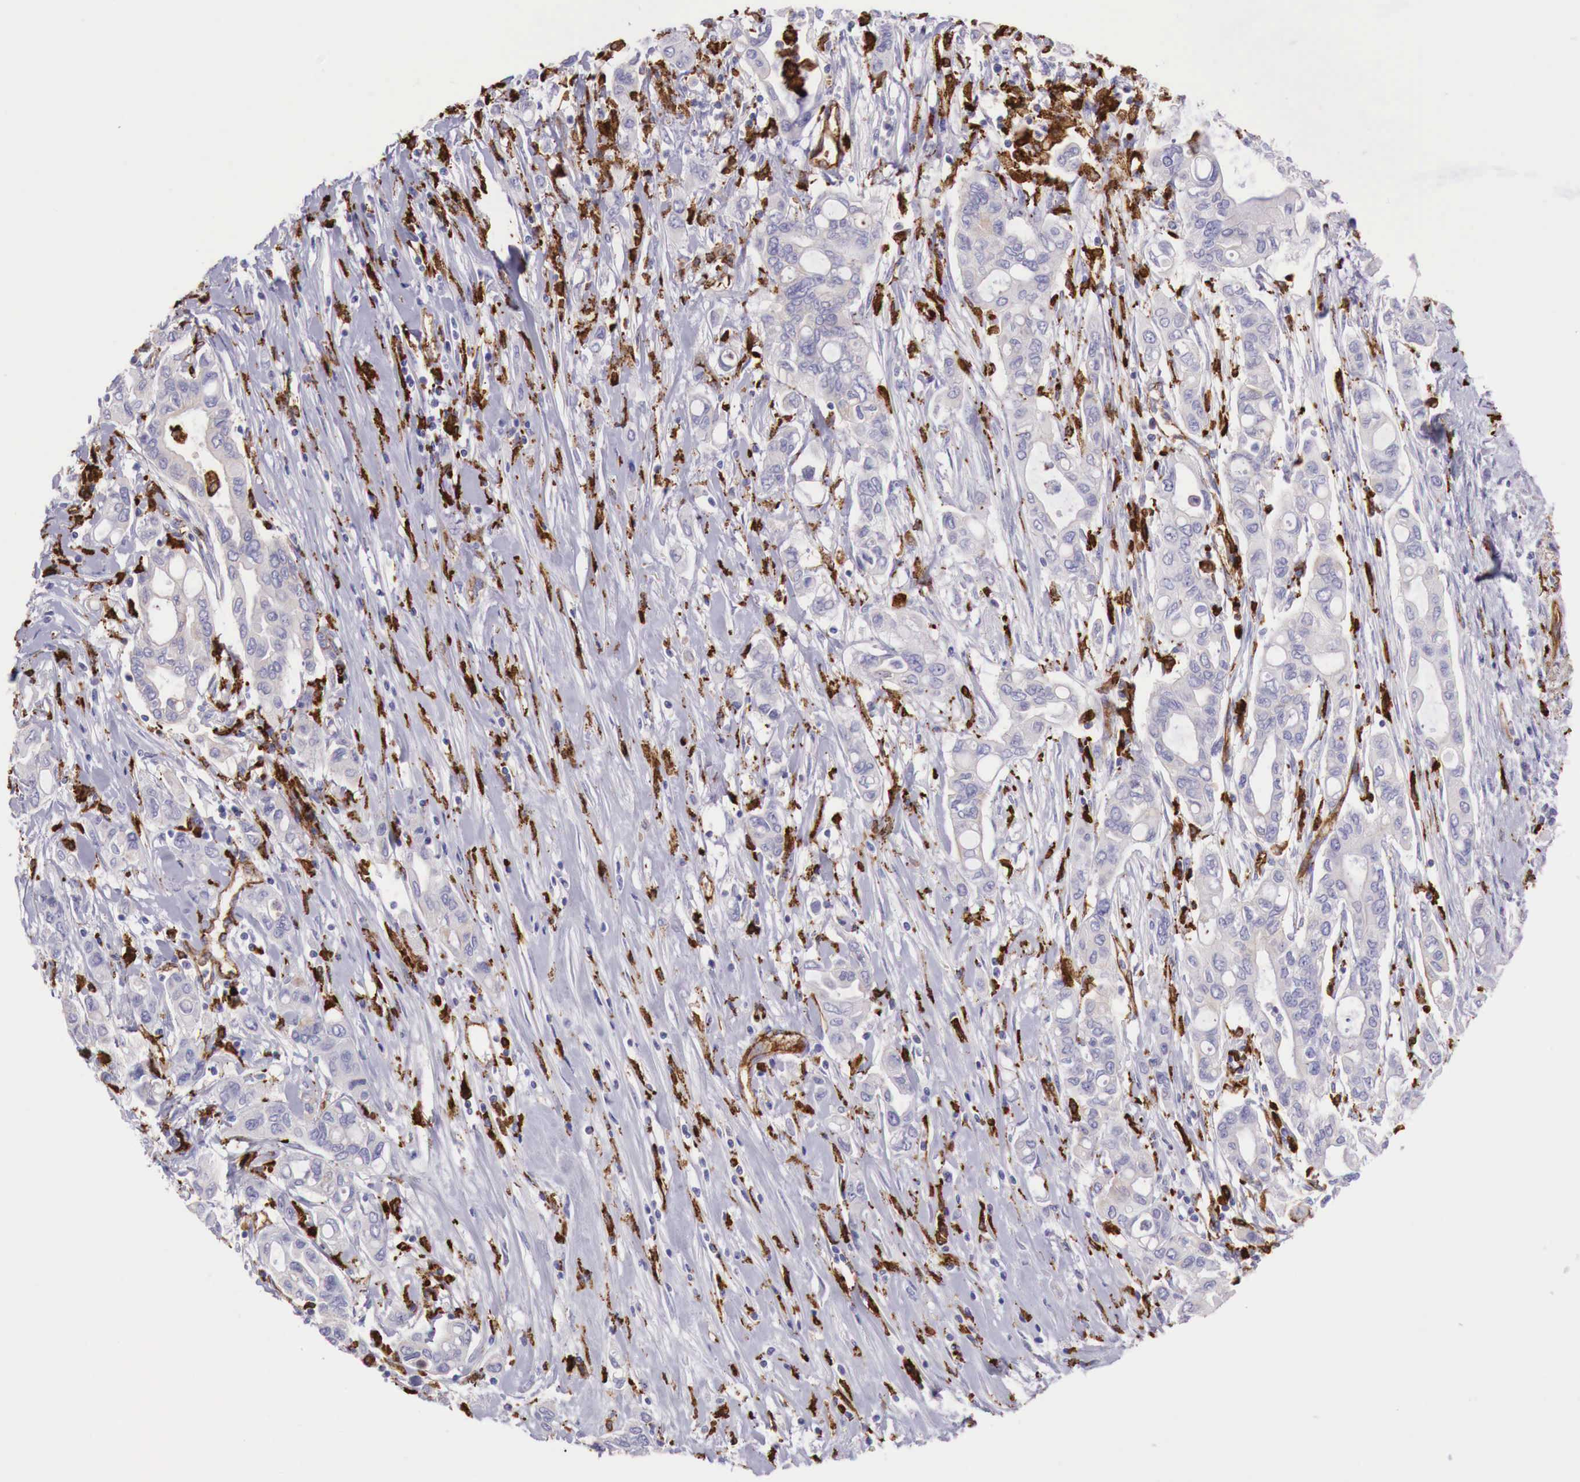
{"staining": {"intensity": "negative", "quantity": "none", "location": "none"}, "tissue": "pancreatic cancer", "cell_type": "Tumor cells", "image_type": "cancer", "snomed": [{"axis": "morphology", "description": "Adenocarcinoma, NOS"}, {"axis": "topography", "description": "Pancreas"}], "caption": "There is no significant staining in tumor cells of pancreatic cancer.", "gene": "MSR1", "patient": {"sex": "female", "age": 57}}